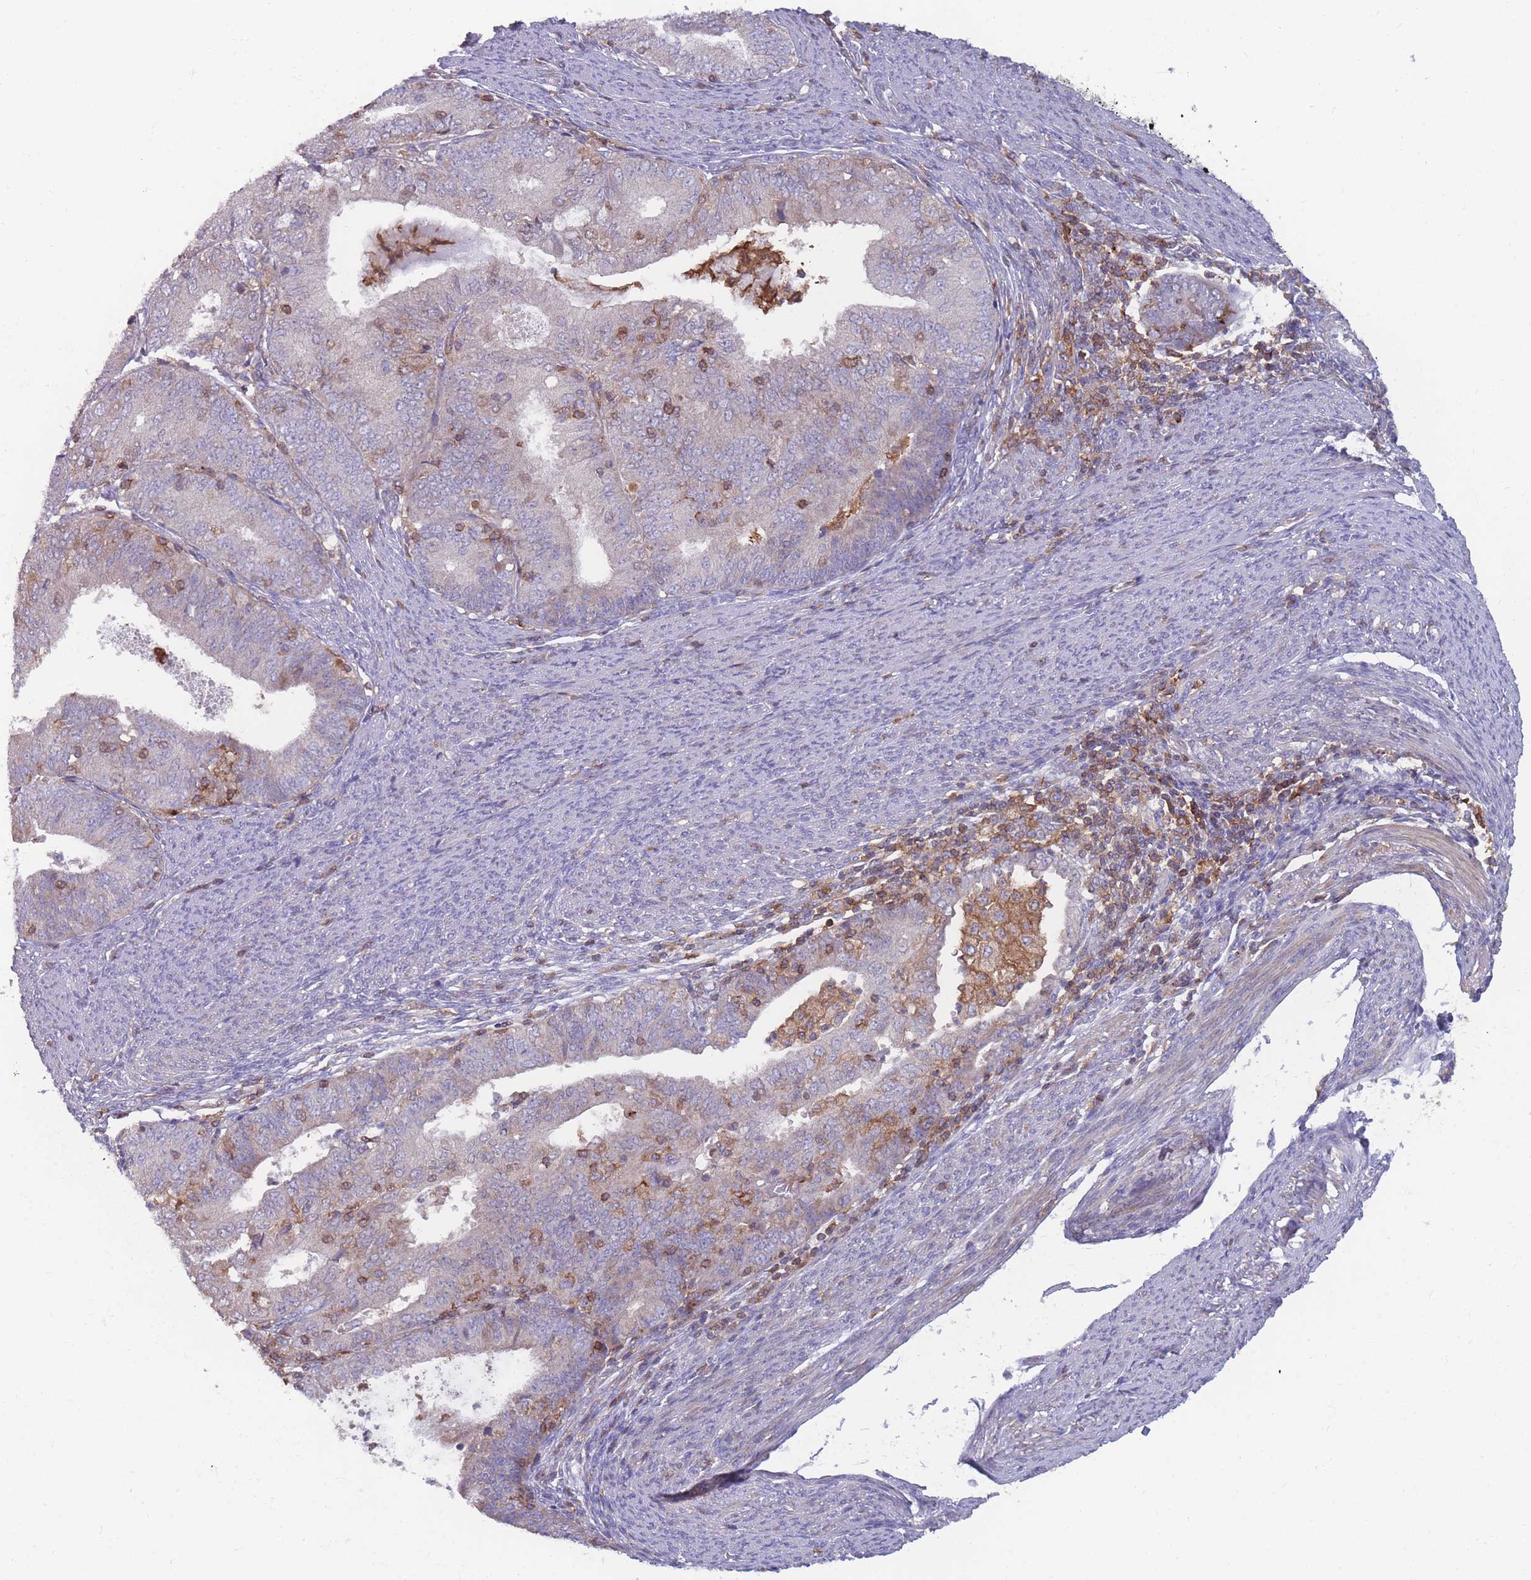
{"staining": {"intensity": "negative", "quantity": "none", "location": "none"}, "tissue": "endometrial cancer", "cell_type": "Tumor cells", "image_type": "cancer", "snomed": [{"axis": "morphology", "description": "Adenocarcinoma, NOS"}, {"axis": "topography", "description": "Endometrium"}], "caption": "Protein analysis of endometrial cancer displays no significant positivity in tumor cells.", "gene": "CD33", "patient": {"sex": "female", "age": 57}}